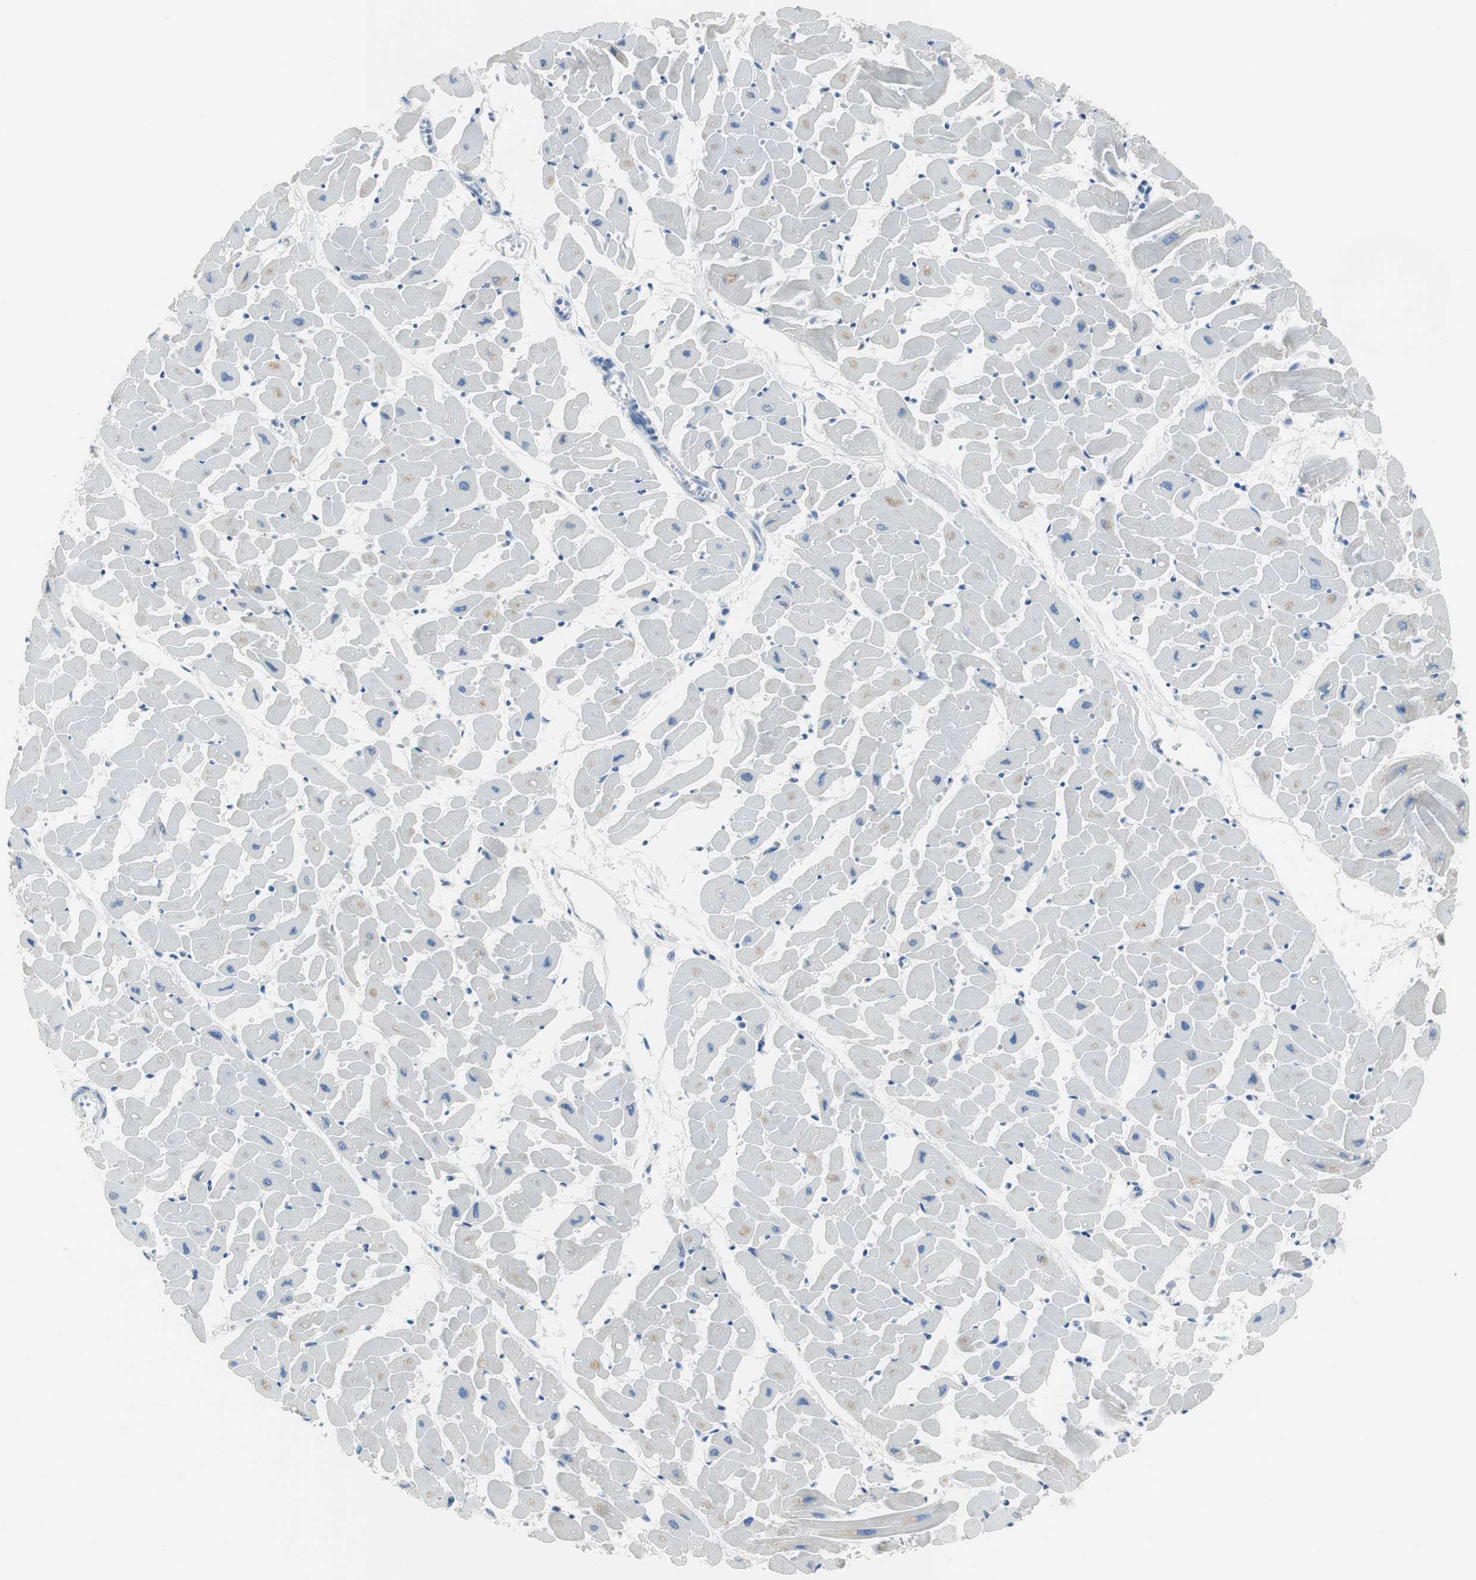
{"staining": {"intensity": "negative", "quantity": "none", "location": "none"}, "tissue": "heart muscle", "cell_type": "Cardiomyocytes", "image_type": "normal", "snomed": [{"axis": "morphology", "description": "Normal tissue, NOS"}, {"axis": "topography", "description": "Heart"}], "caption": "DAB (3,3'-diaminobenzidine) immunohistochemical staining of normal human heart muscle reveals no significant positivity in cardiomyocytes.", "gene": "FBP1", "patient": {"sex": "female", "age": 19}}